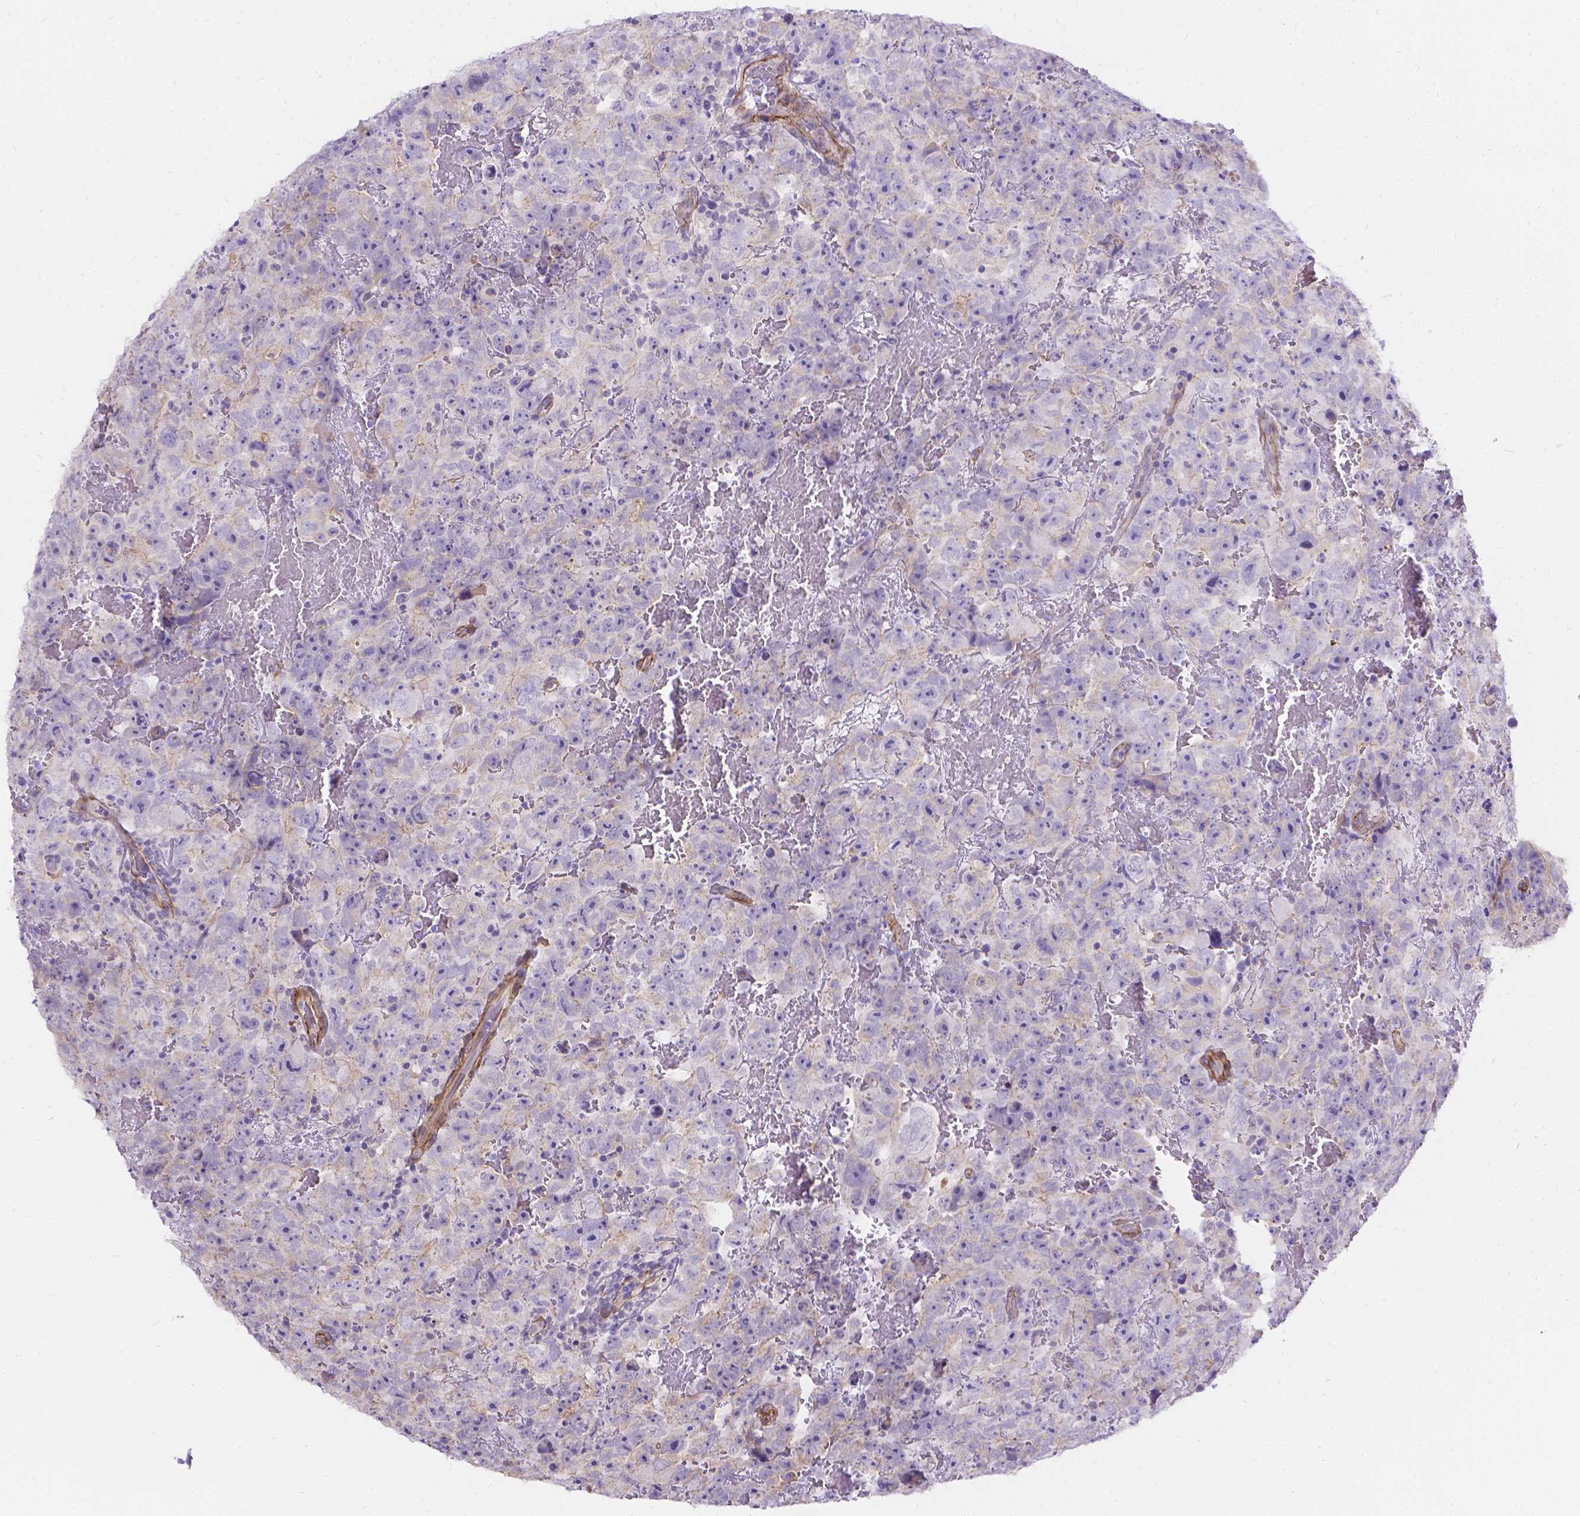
{"staining": {"intensity": "negative", "quantity": "none", "location": "none"}, "tissue": "testis cancer", "cell_type": "Tumor cells", "image_type": "cancer", "snomed": [{"axis": "morphology", "description": "Normal tissue, NOS"}, {"axis": "morphology", "description": "Carcinoma, Embryonal, NOS"}, {"axis": "topography", "description": "Testis"}, {"axis": "topography", "description": "Epididymis"}], "caption": "Testis embryonal carcinoma was stained to show a protein in brown. There is no significant positivity in tumor cells.", "gene": "PALS1", "patient": {"sex": "male", "age": 24}}